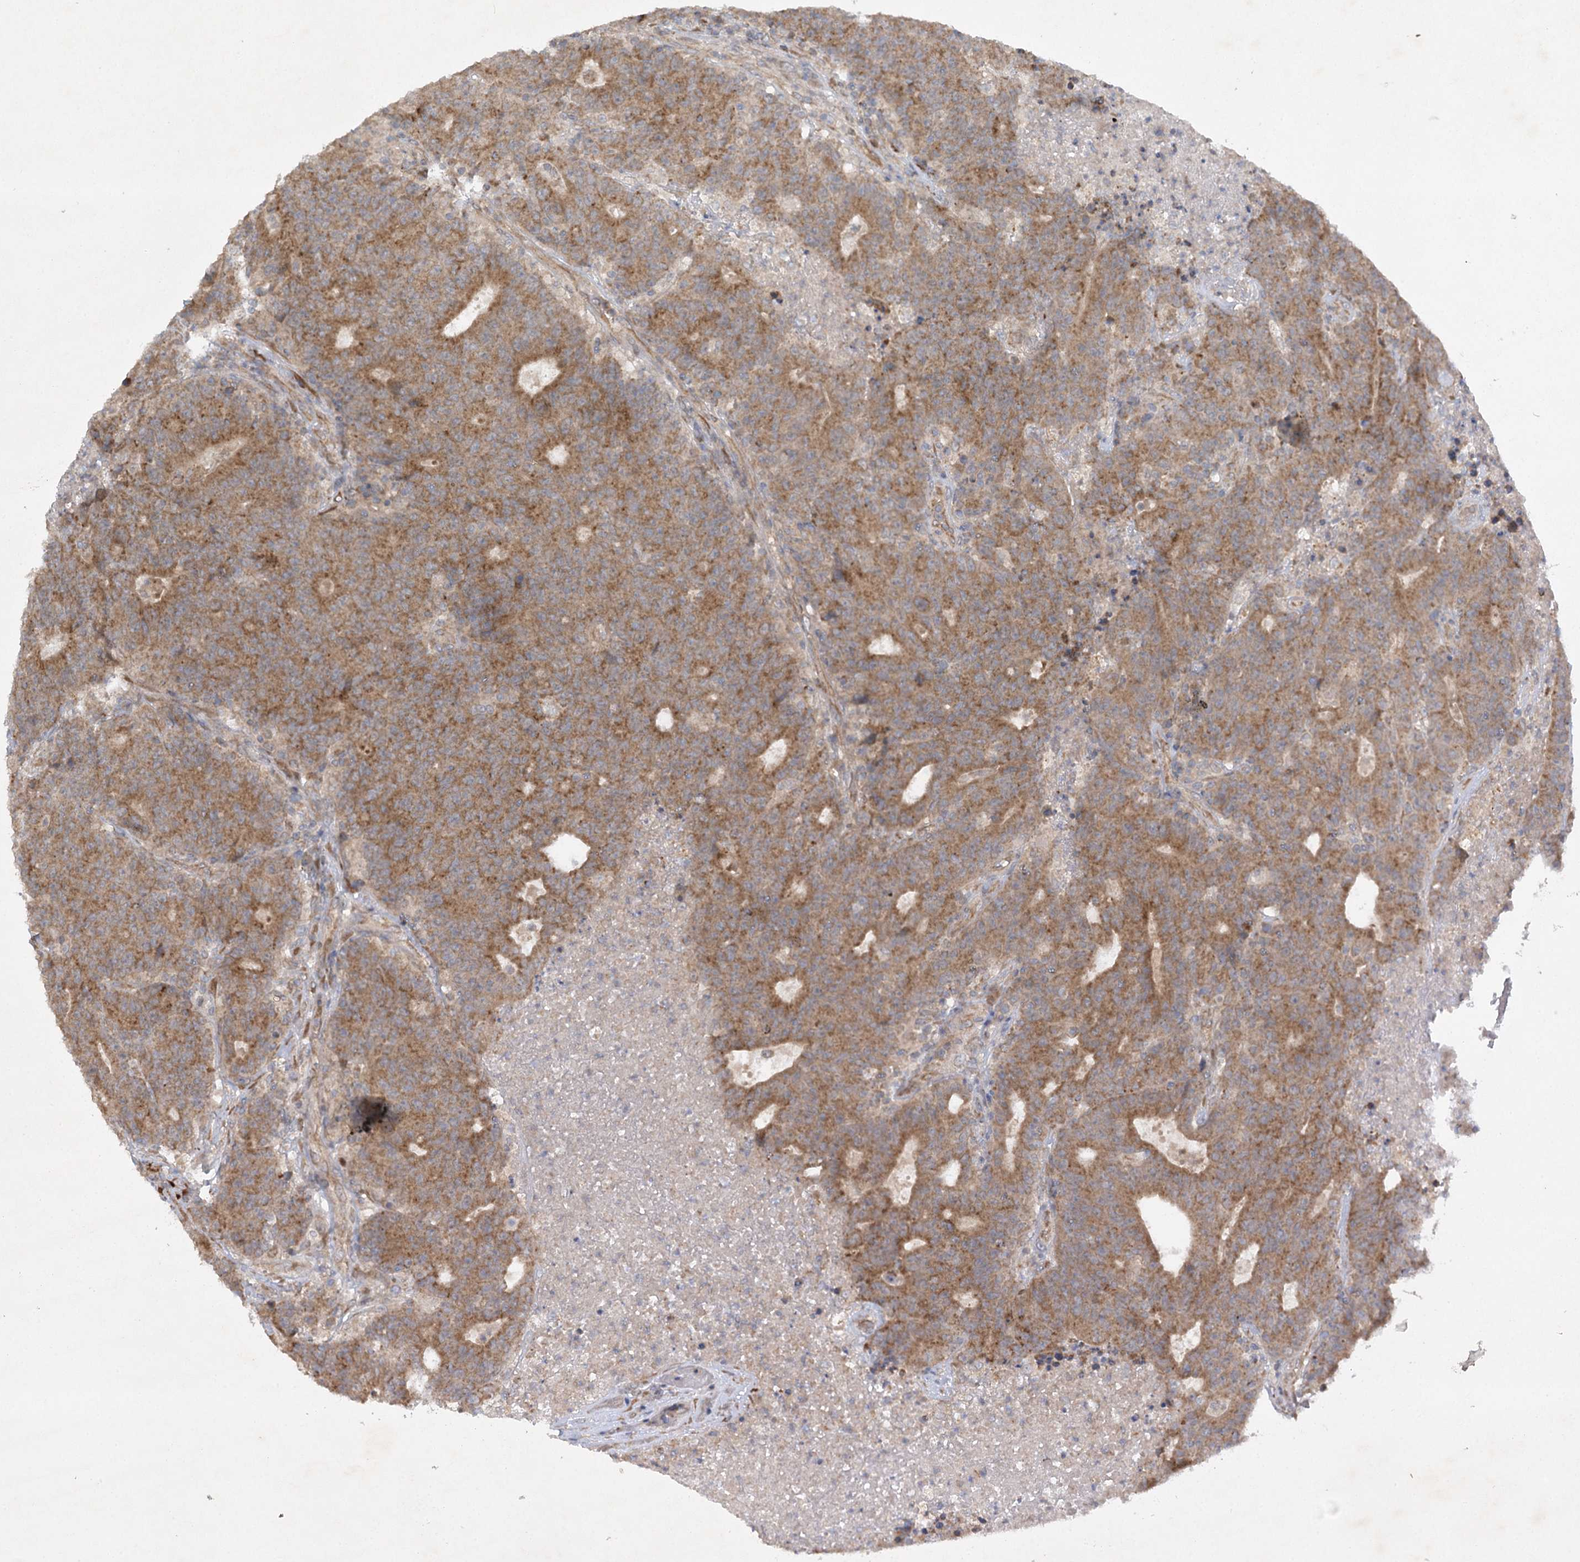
{"staining": {"intensity": "moderate", "quantity": ">75%", "location": "cytoplasmic/membranous"}, "tissue": "colorectal cancer", "cell_type": "Tumor cells", "image_type": "cancer", "snomed": [{"axis": "morphology", "description": "Adenocarcinoma, NOS"}, {"axis": "topography", "description": "Colon"}], "caption": "The immunohistochemical stain labels moderate cytoplasmic/membranous staining in tumor cells of adenocarcinoma (colorectal) tissue.", "gene": "TRAF3IP1", "patient": {"sex": "female", "age": 75}}